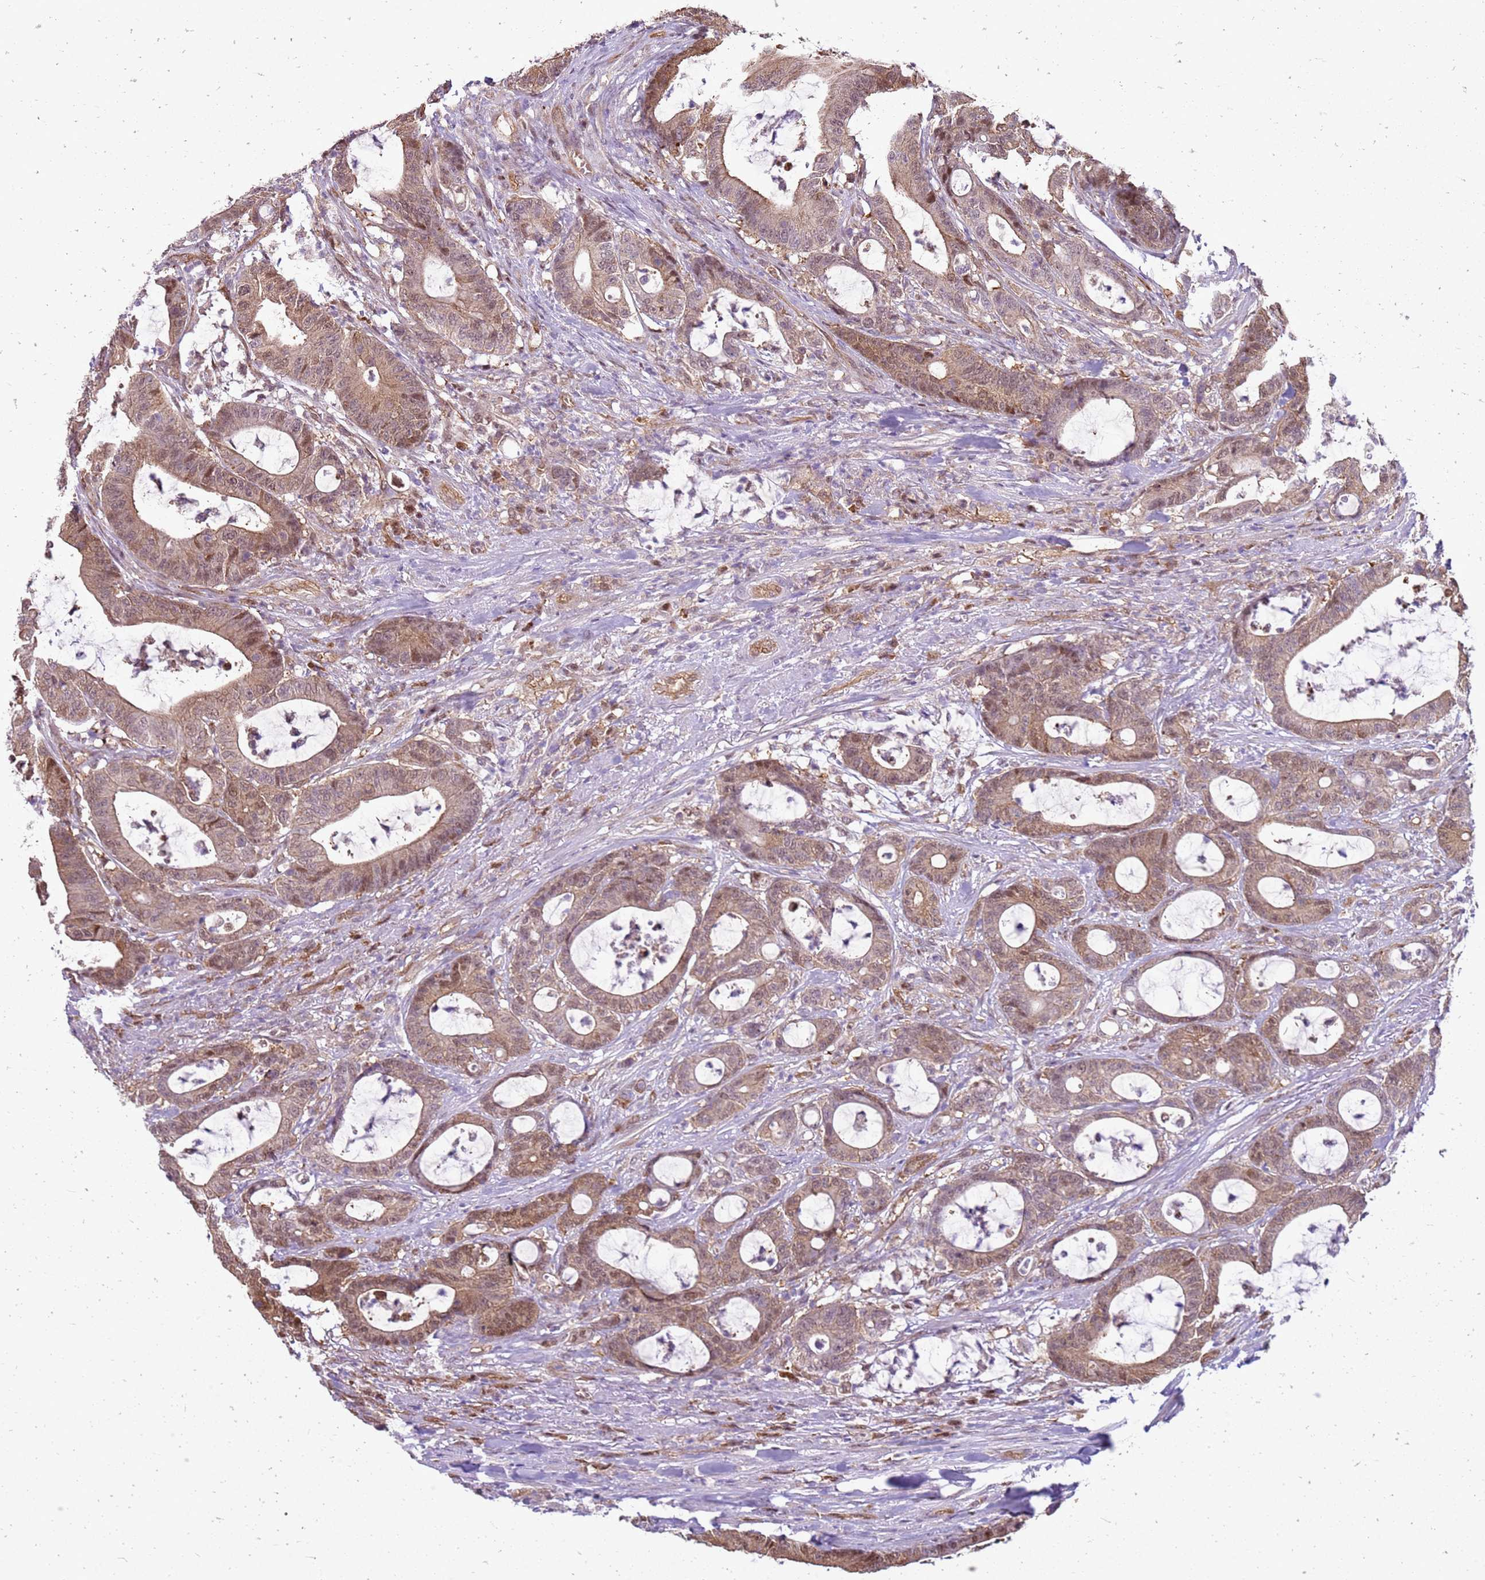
{"staining": {"intensity": "moderate", "quantity": ">75%", "location": "cytoplasmic/membranous,nuclear"}, "tissue": "colorectal cancer", "cell_type": "Tumor cells", "image_type": "cancer", "snomed": [{"axis": "morphology", "description": "Adenocarcinoma, NOS"}, {"axis": "topography", "description": "Colon"}], "caption": "Protein expression analysis of colorectal cancer shows moderate cytoplasmic/membranous and nuclear staining in about >75% of tumor cells. (DAB (3,3'-diaminobenzidine) = brown stain, brightfield microscopy at high magnification).", "gene": "YWHAE", "patient": {"sex": "female", "age": 84}}